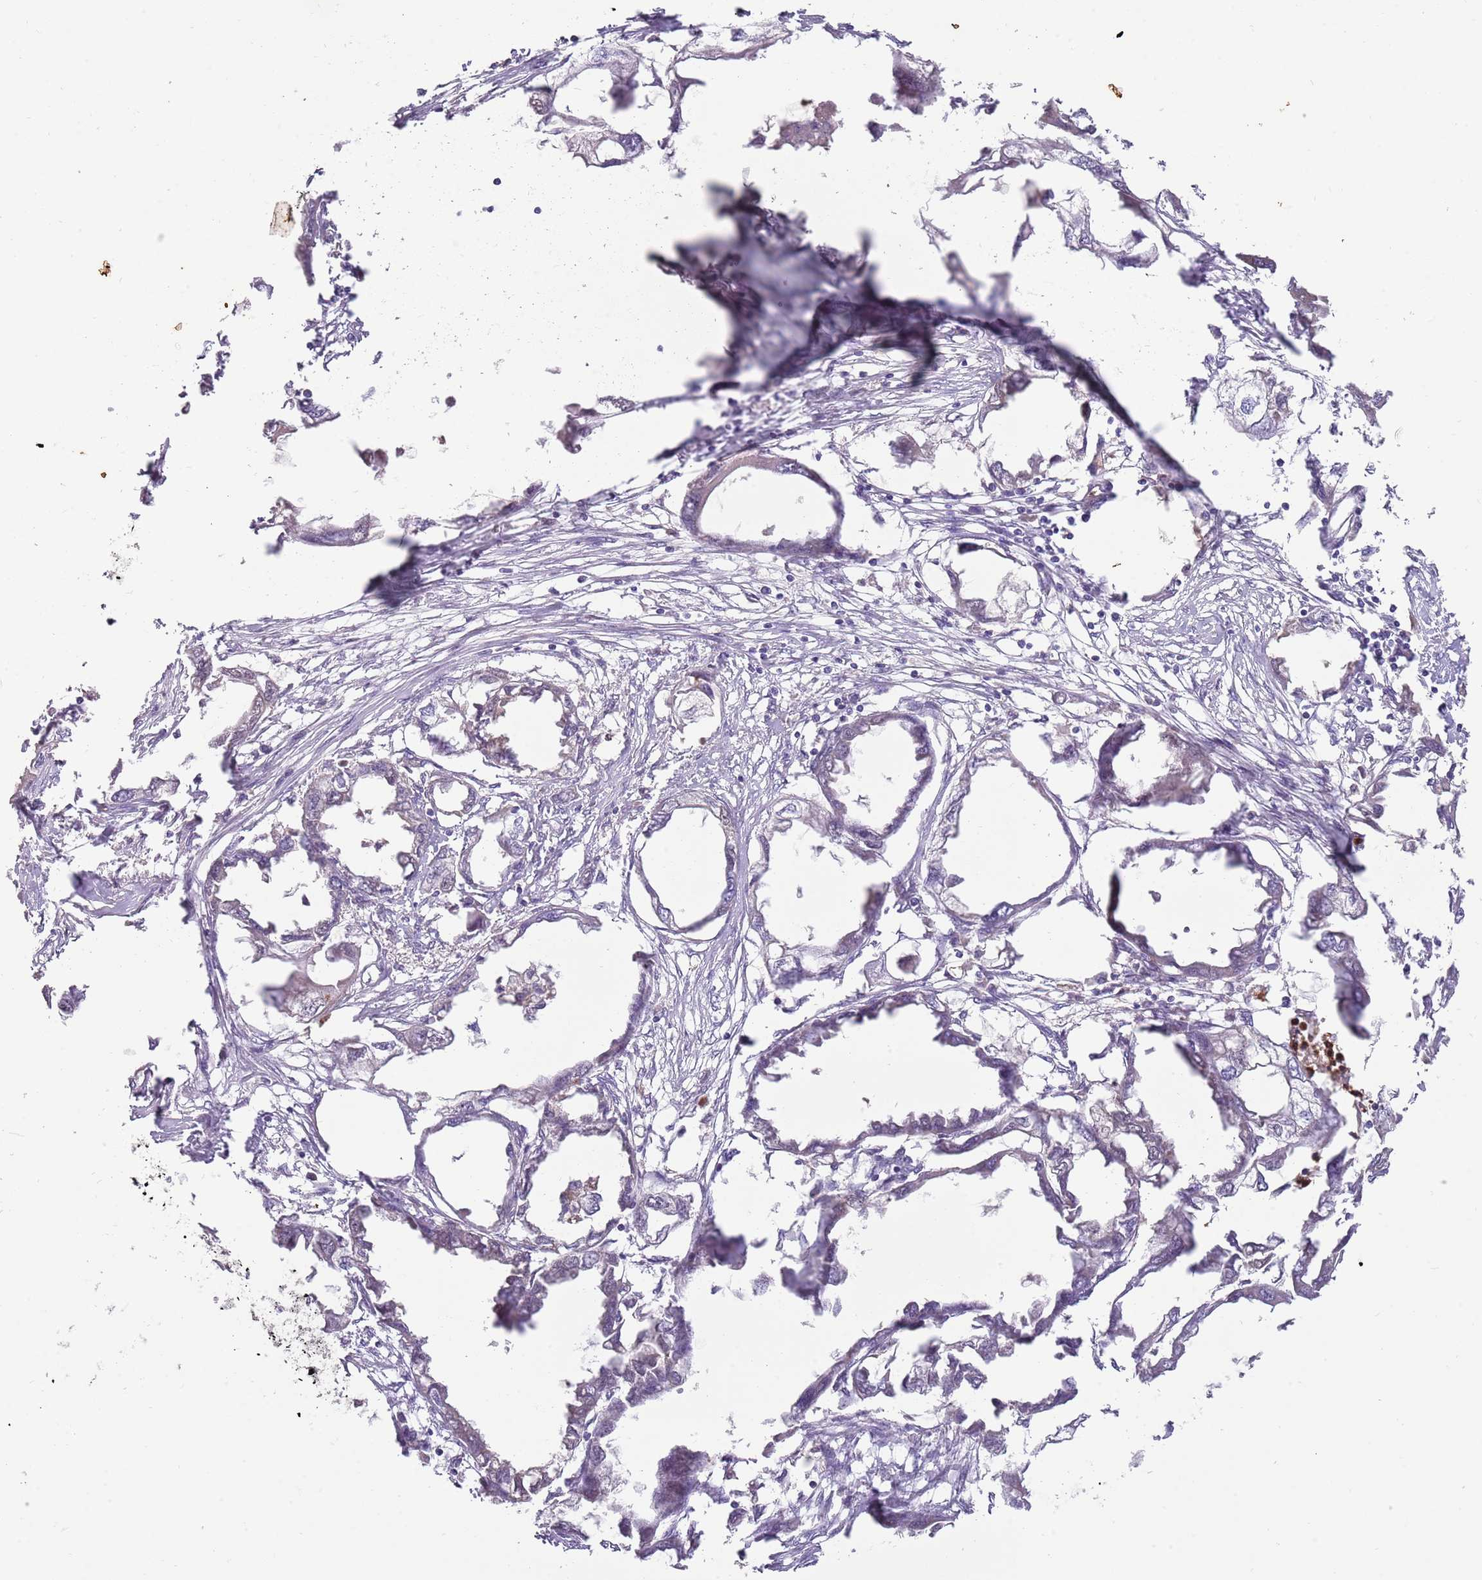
{"staining": {"intensity": "negative", "quantity": "none", "location": "none"}, "tissue": "endometrial cancer", "cell_type": "Tumor cells", "image_type": "cancer", "snomed": [{"axis": "morphology", "description": "Adenocarcinoma, NOS"}, {"axis": "morphology", "description": "Adenocarcinoma, metastatic, NOS"}, {"axis": "topography", "description": "Adipose tissue"}, {"axis": "topography", "description": "Endometrium"}], "caption": "The photomicrograph exhibits no staining of tumor cells in endometrial cancer (metastatic adenocarcinoma).", "gene": "NBPF6", "patient": {"sex": "female", "age": 67}}